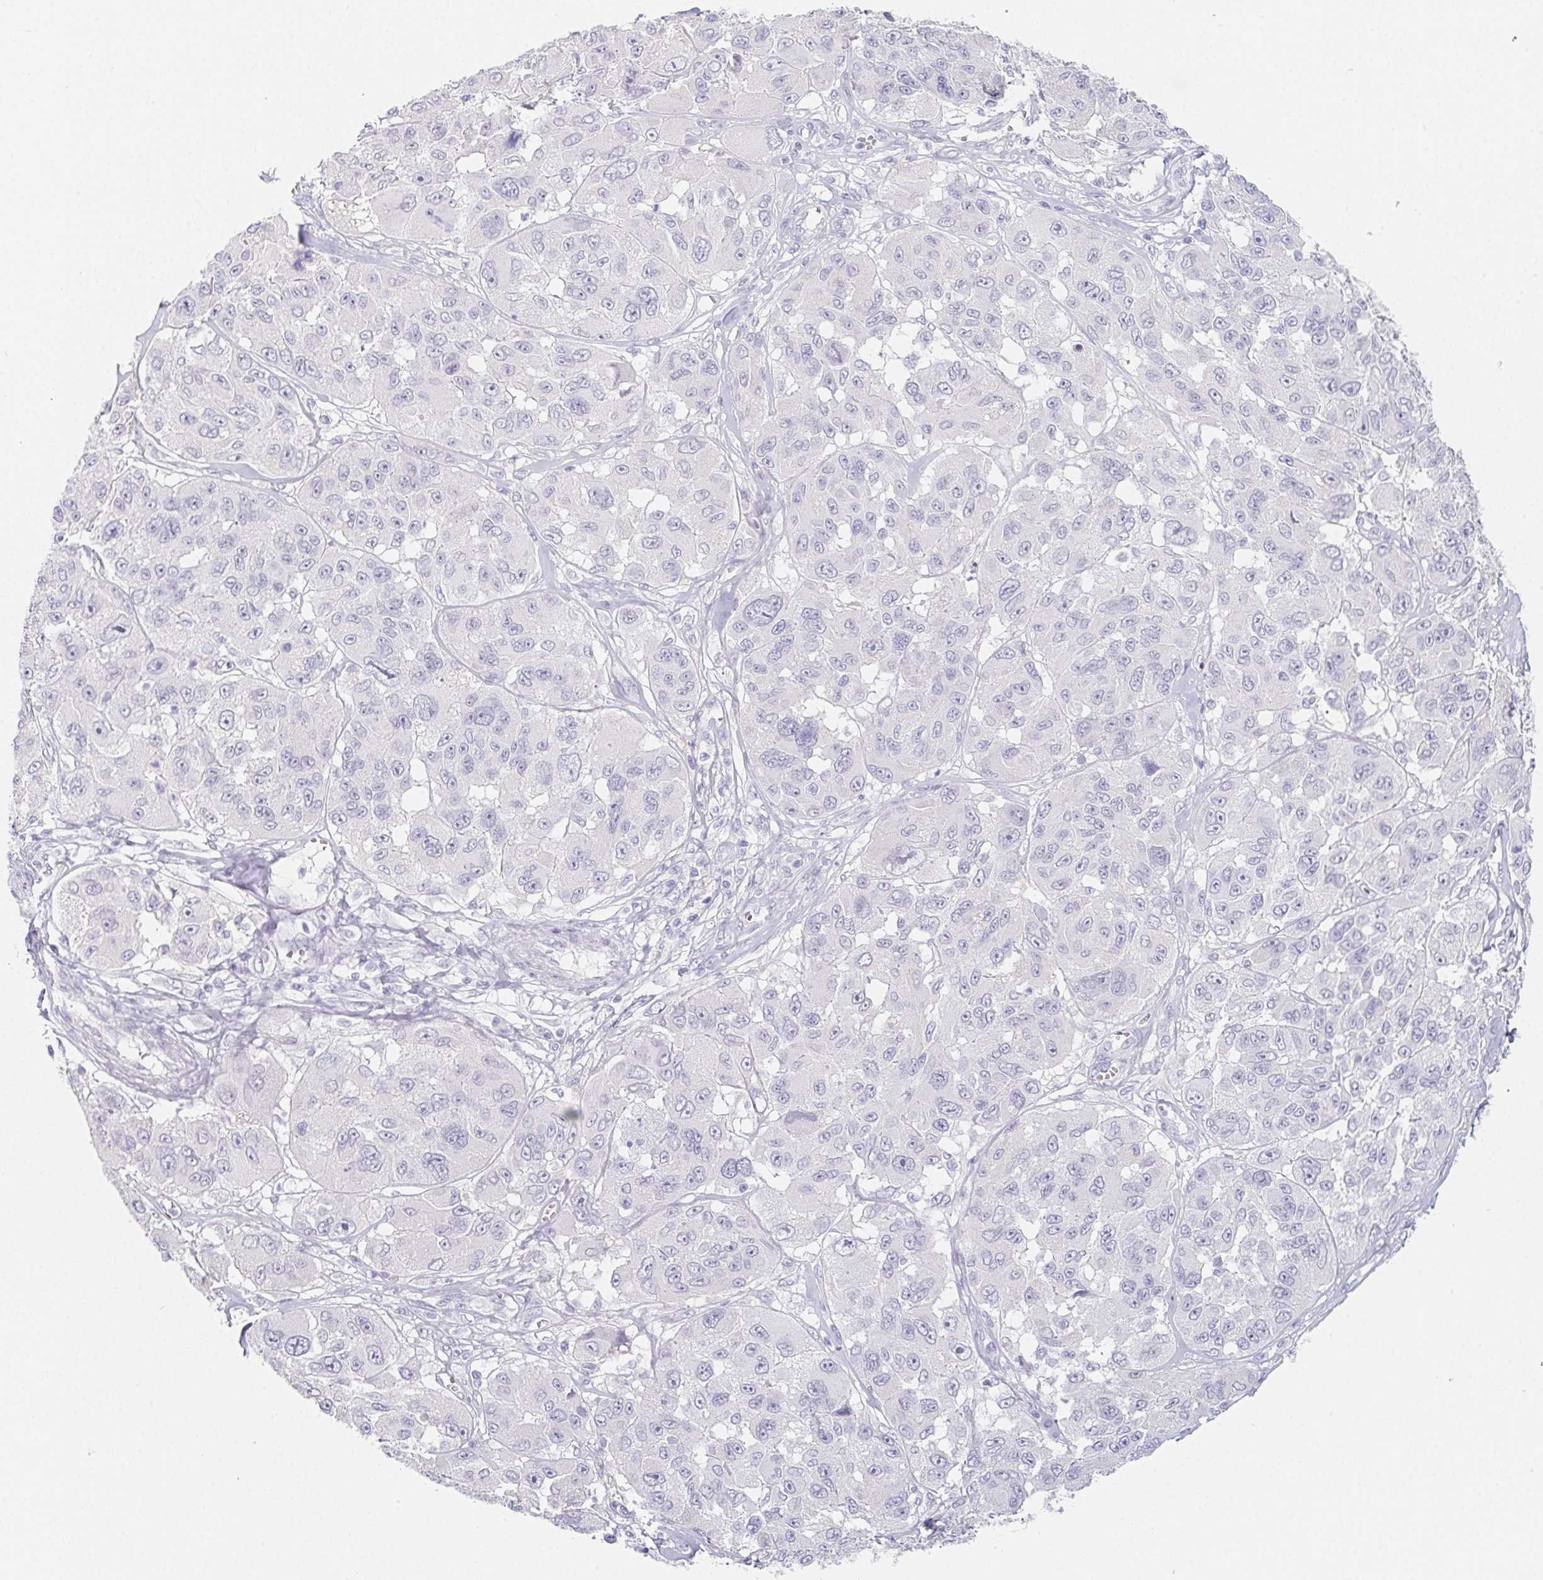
{"staining": {"intensity": "negative", "quantity": "none", "location": "none"}, "tissue": "melanoma", "cell_type": "Tumor cells", "image_type": "cancer", "snomed": [{"axis": "morphology", "description": "Malignant melanoma, NOS"}, {"axis": "topography", "description": "Skin"}], "caption": "IHC histopathology image of neoplastic tissue: human melanoma stained with DAB (3,3'-diaminobenzidine) exhibits no significant protein positivity in tumor cells.", "gene": "GLIPR1L1", "patient": {"sex": "female", "age": 66}}